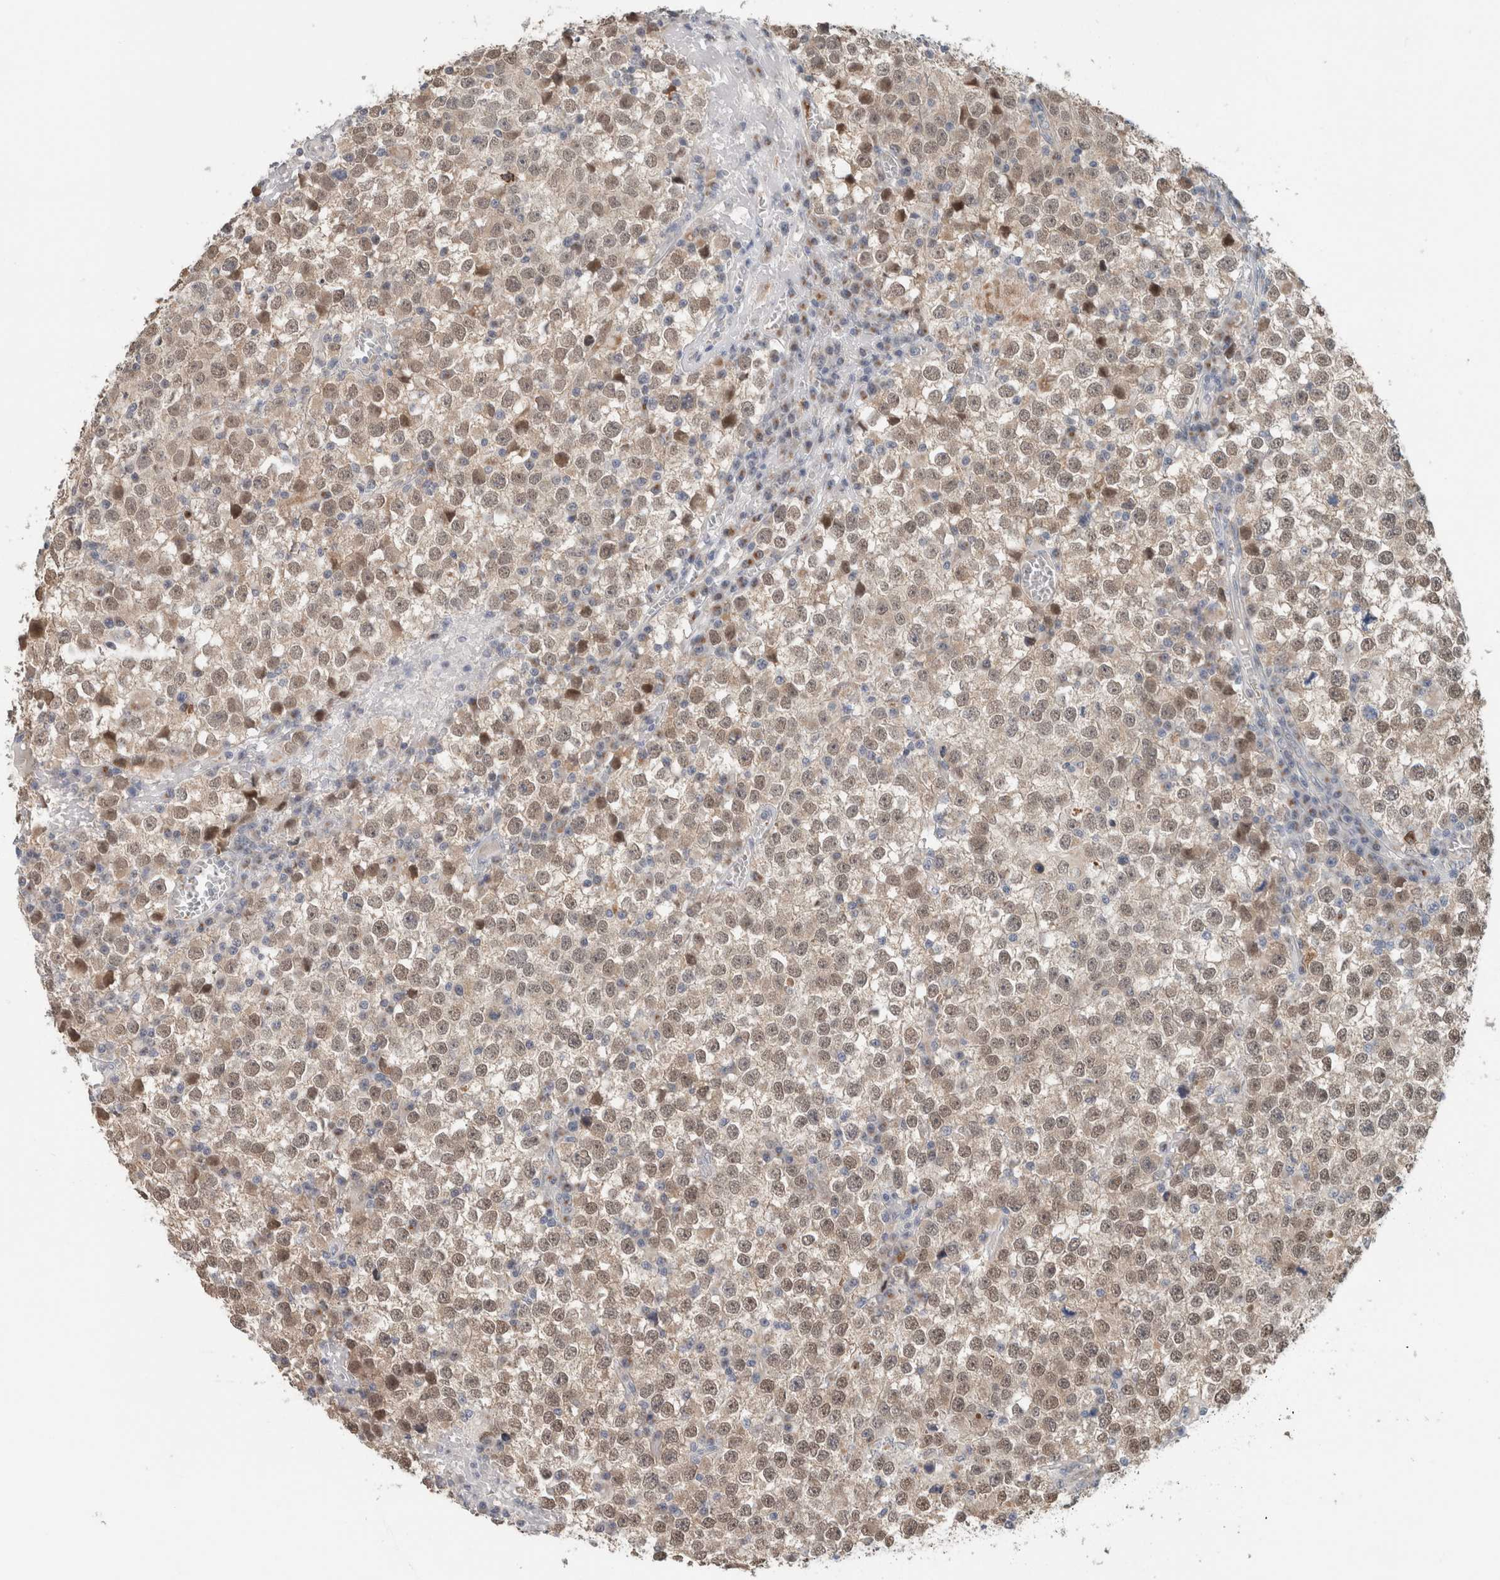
{"staining": {"intensity": "moderate", "quantity": "25%-75%", "location": "cytoplasmic/membranous,nuclear"}, "tissue": "testis cancer", "cell_type": "Tumor cells", "image_type": "cancer", "snomed": [{"axis": "morphology", "description": "Seminoma, NOS"}, {"axis": "topography", "description": "Testis"}], "caption": "Immunohistochemistry (IHC) image of neoplastic tissue: testis seminoma stained using IHC displays medium levels of moderate protein expression localized specifically in the cytoplasmic/membranous and nuclear of tumor cells, appearing as a cytoplasmic/membranous and nuclear brown color.", "gene": "CRAT", "patient": {"sex": "male", "age": 65}}